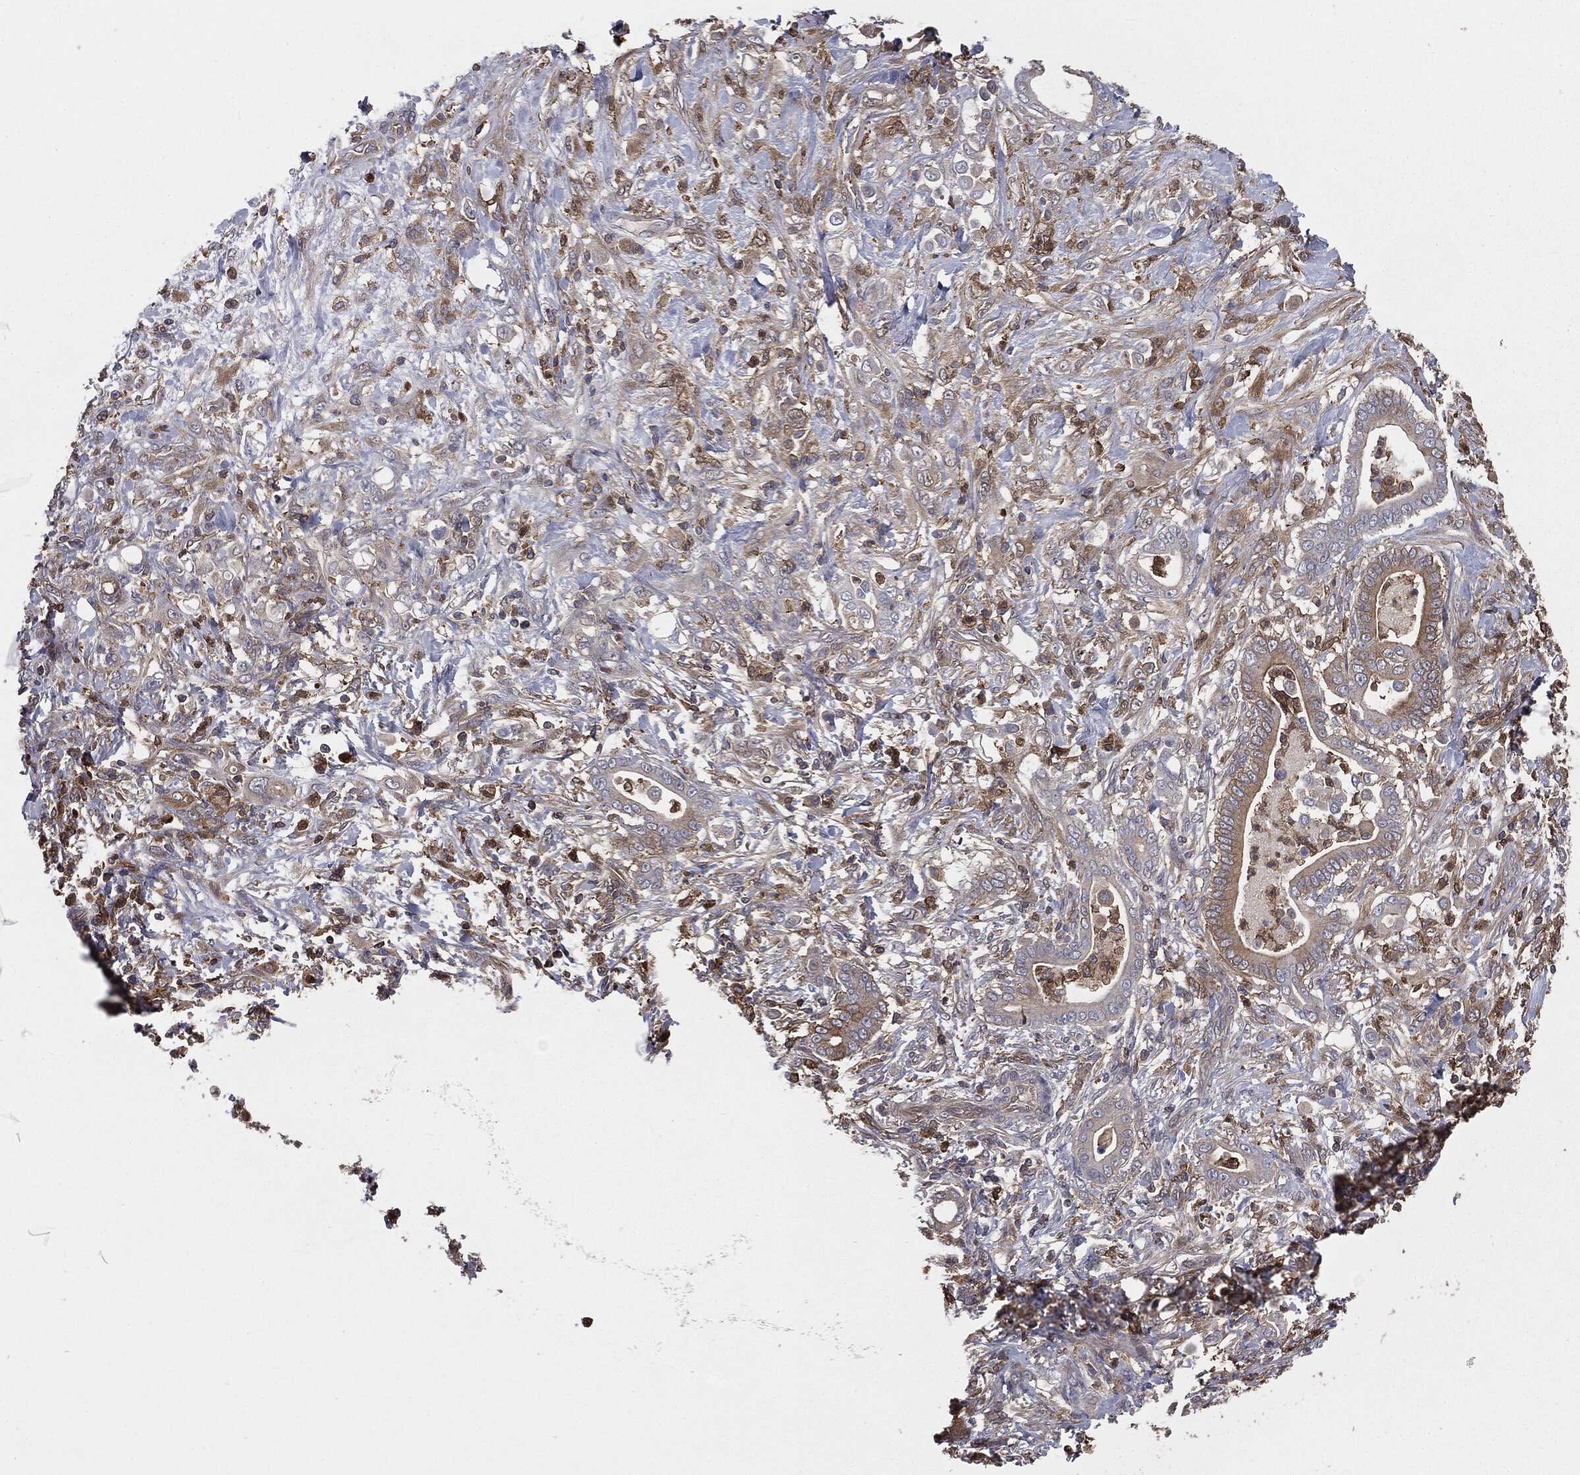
{"staining": {"intensity": "weak", "quantity": "25%-75%", "location": "cytoplasmic/membranous"}, "tissue": "stomach cancer", "cell_type": "Tumor cells", "image_type": "cancer", "snomed": [{"axis": "morphology", "description": "Adenocarcinoma, NOS"}, {"axis": "topography", "description": "Stomach"}], "caption": "A micrograph showing weak cytoplasmic/membranous expression in approximately 25%-75% of tumor cells in adenocarcinoma (stomach), as visualized by brown immunohistochemical staining.", "gene": "GNB5", "patient": {"sex": "female", "age": 79}}